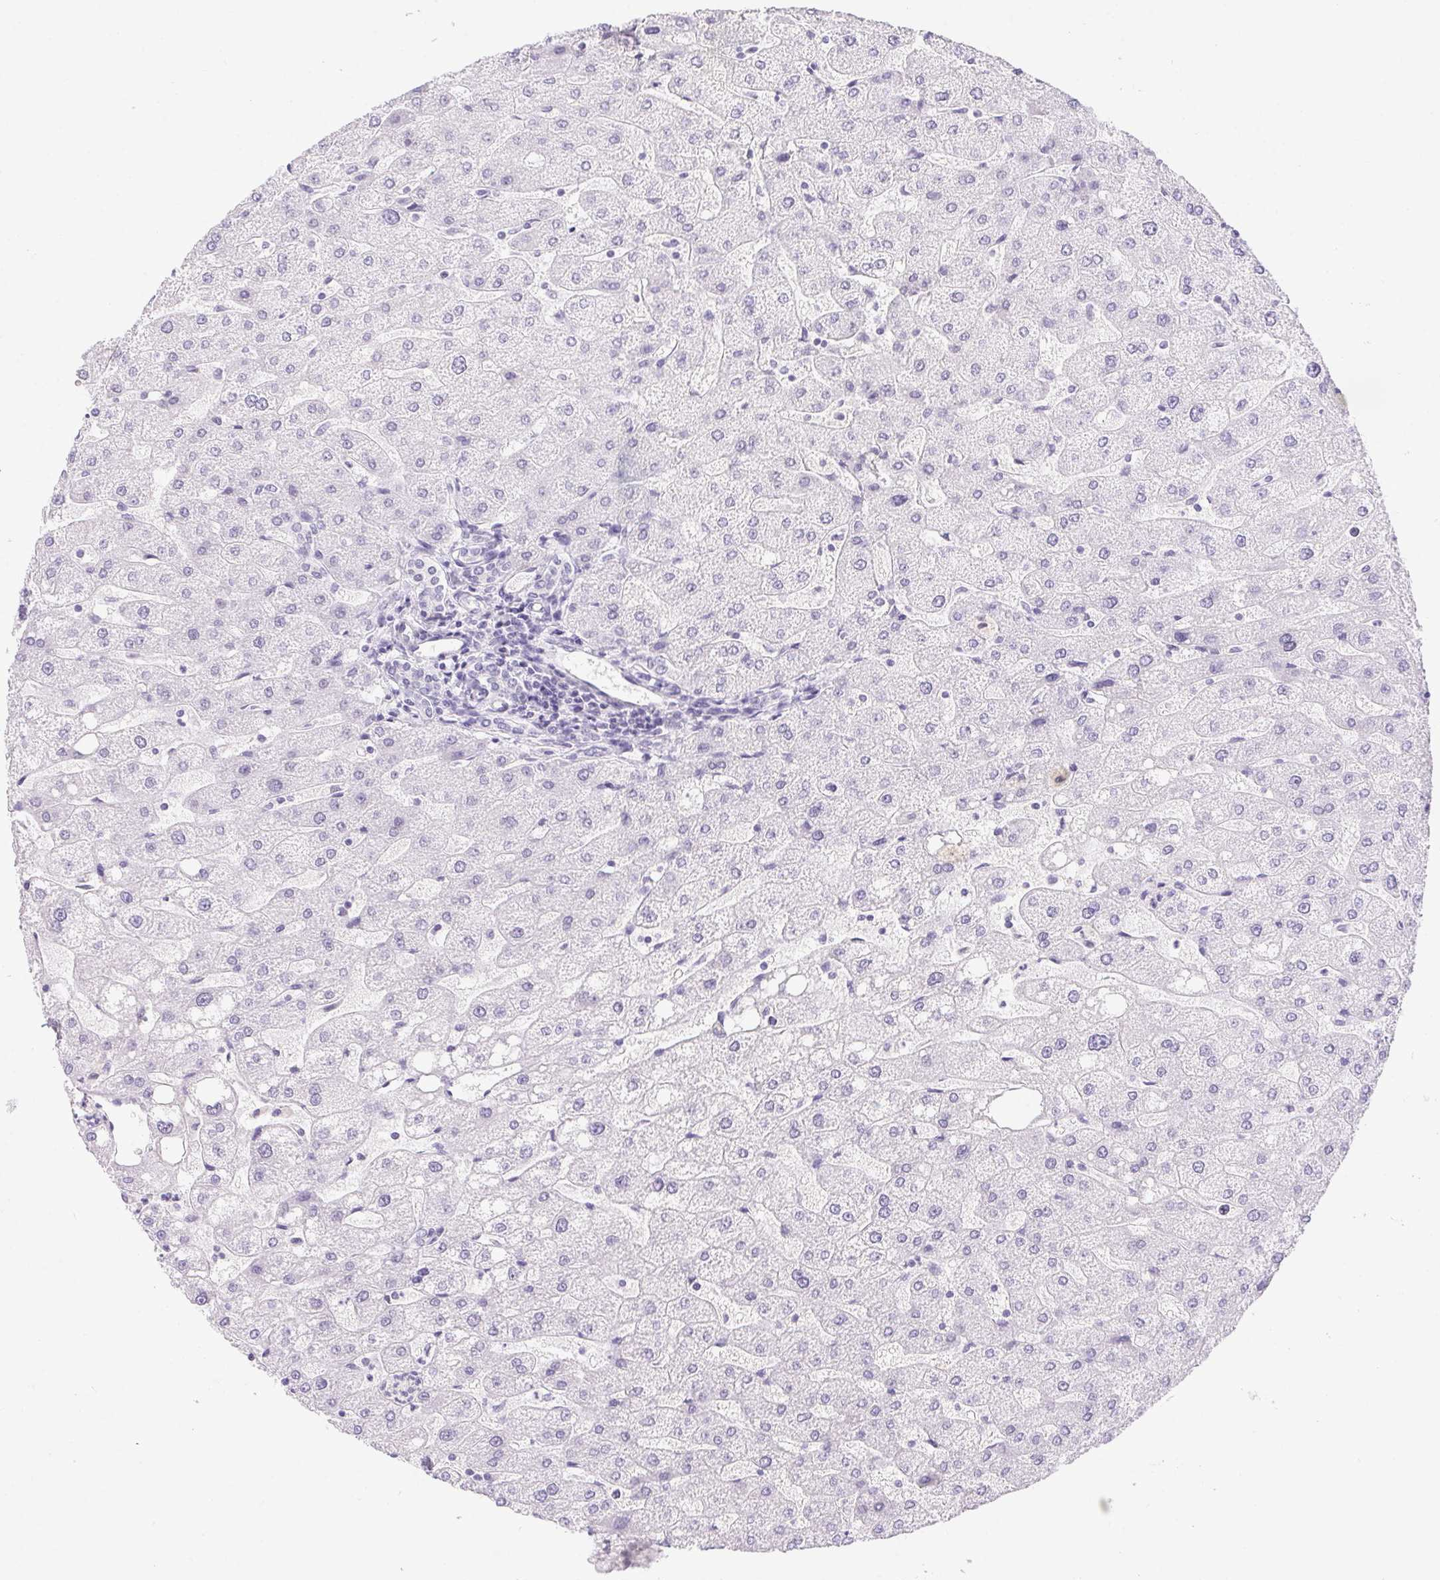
{"staining": {"intensity": "negative", "quantity": "none", "location": "none"}, "tissue": "liver", "cell_type": "Cholangiocytes", "image_type": "normal", "snomed": [{"axis": "morphology", "description": "Normal tissue, NOS"}, {"axis": "topography", "description": "Liver"}], "caption": "Immunohistochemistry (IHC) of benign liver exhibits no expression in cholangiocytes. (DAB (3,3'-diaminobenzidine) immunohistochemistry visualized using brightfield microscopy, high magnification).", "gene": "DDX17", "patient": {"sex": "male", "age": 67}}